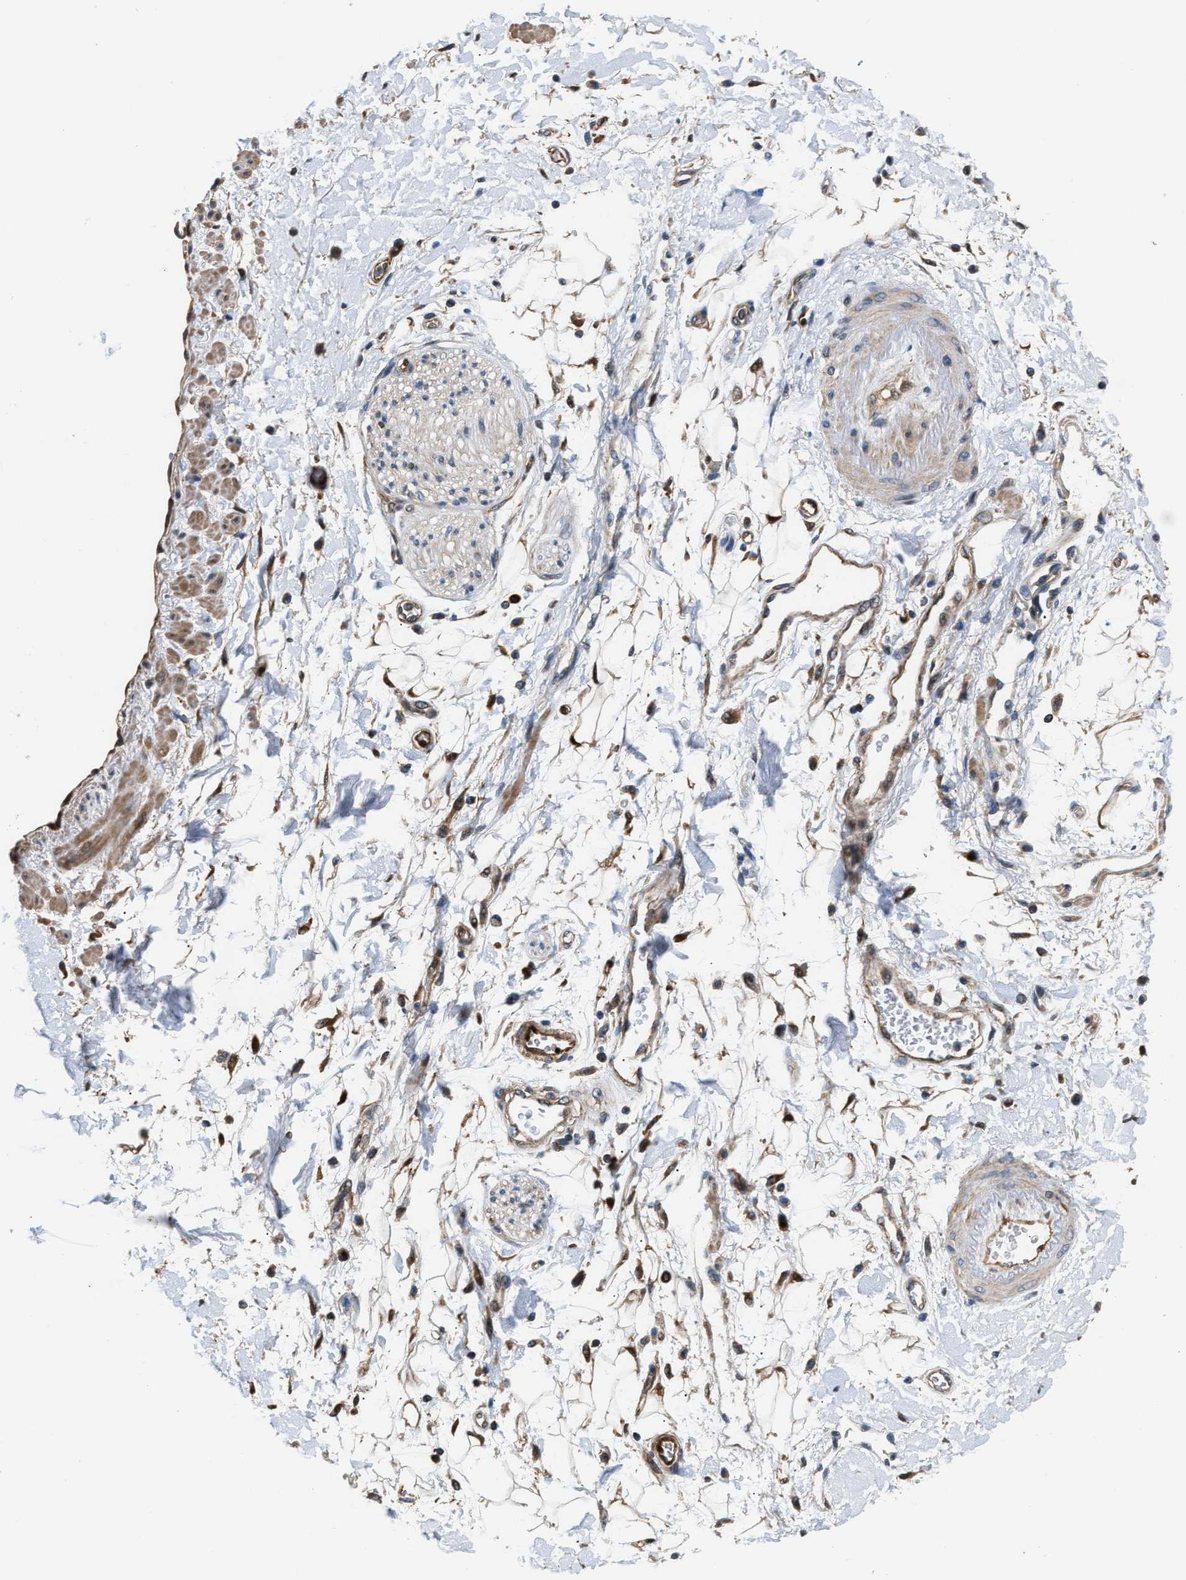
{"staining": {"intensity": "moderate", "quantity": ">75%", "location": "nuclear"}, "tissue": "adipose tissue", "cell_type": "Adipocytes", "image_type": "normal", "snomed": [{"axis": "morphology", "description": "Normal tissue, NOS"}, {"axis": "morphology", "description": "Adenocarcinoma, NOS"}, {"axis": "topography", "description": "Duodenum"}, {"axis": "topography", "description": "Peripheral nerve tissue"}], "caption": "DAB (3,3'-diaminobenzidine) immunohistochemical staining of normal adipose tissue reveals moderate nuclear protein expression in approximately >75% of adipocytes.", "gene": "PPA1", "patient": {"sex": "female", "age": 60}}